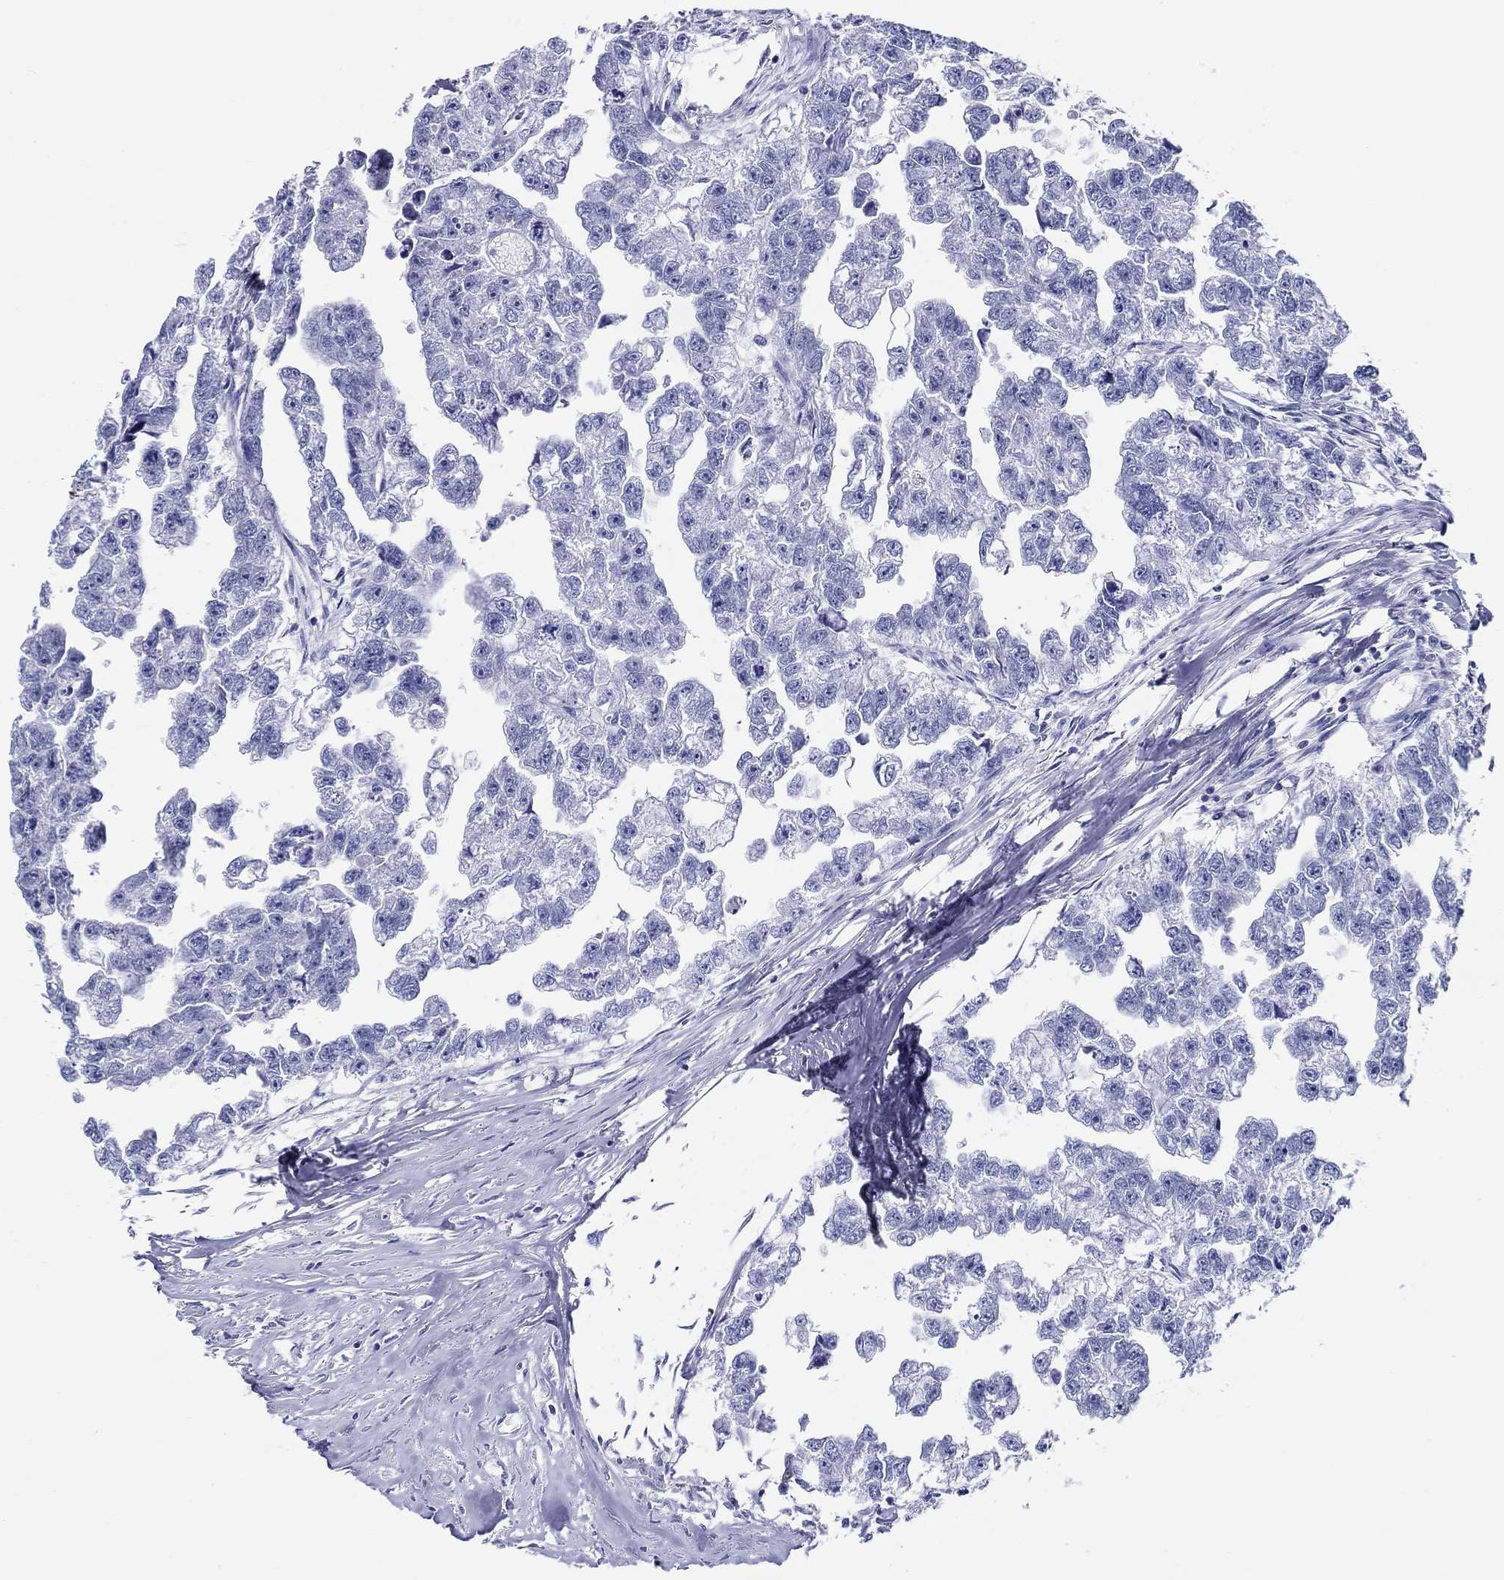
{"staining": {"intensity": "negative", "quantity": "none", "location": "none"}, "tissue": "testis cancer", "cell_type": "Tumor cells", "image_type": "cancer", "snomed": [{"axis": "morphology", "description": "Carcinoma, Embryonal, NOS"}, {"axis": "morphology", "description": "Teratoma, malignant, NOS"}, {"axis": "topography", "description": "Testis"}], "caption": "DAB immunohistochemical staining of testis cancer (embryonal carcinoma) shows no significant staining in tumor cells.", "gene": "CRYGS", "patient": {"sex": "male", "age": 44}}